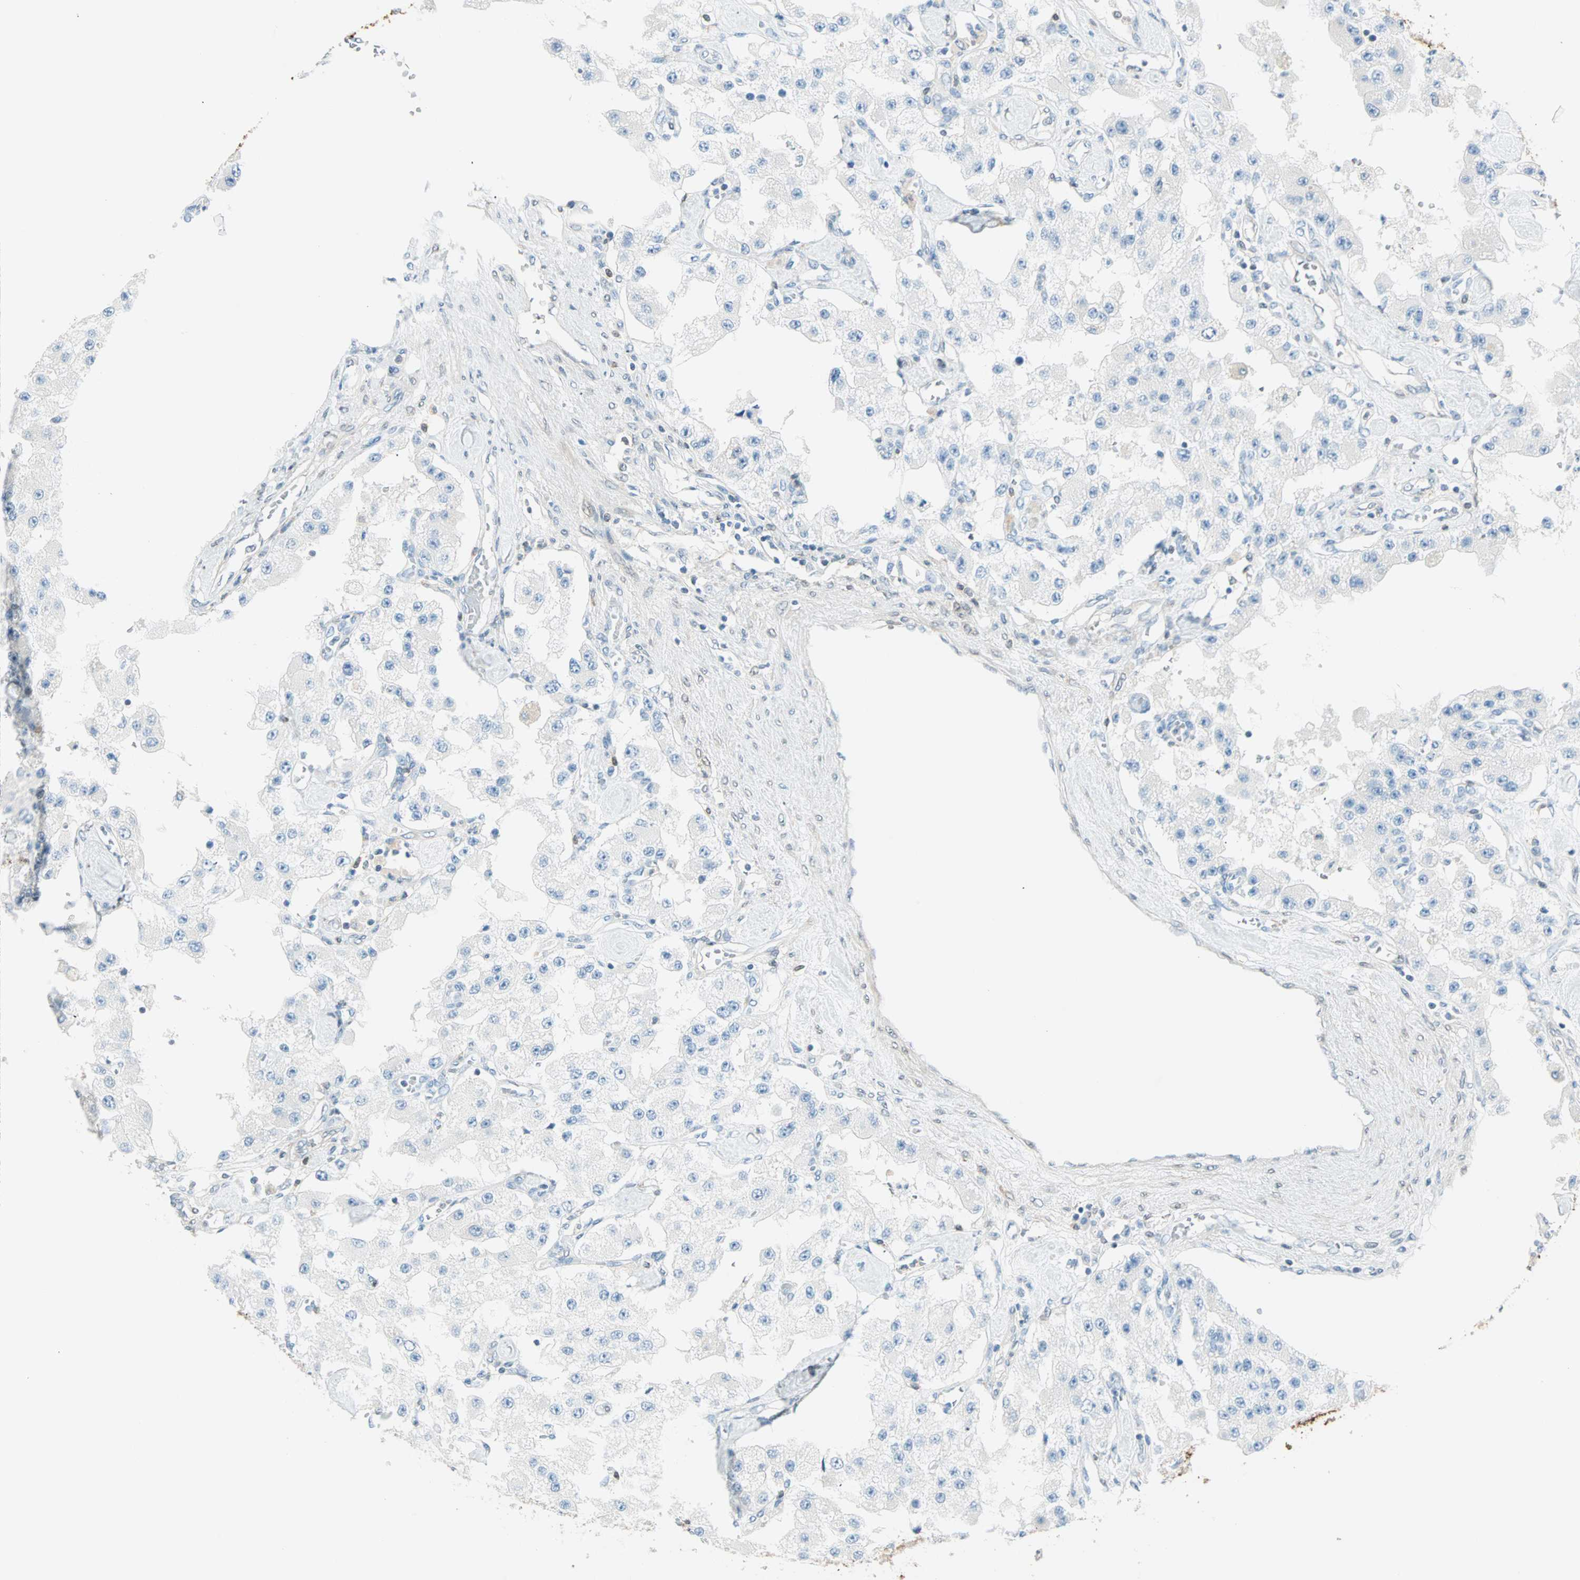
{"staining": {"intensity": "negative", "quantity": "none", "location": "none"}, "tissue": "carcinoid", "cell_type": "Tumor cells", "image_type": "cancer", "snomed": [{"axis": "morphology", "description": "Carcinoid, malignant, NOS"}, {"axis": "topography", "description": "Pancreas"}], "caption": "This is an IHC histopathology image of carcinoid. There is no expression in tumor cells.", "gene": "S100A1", "patient": {"sex": "male", "age": 41}}